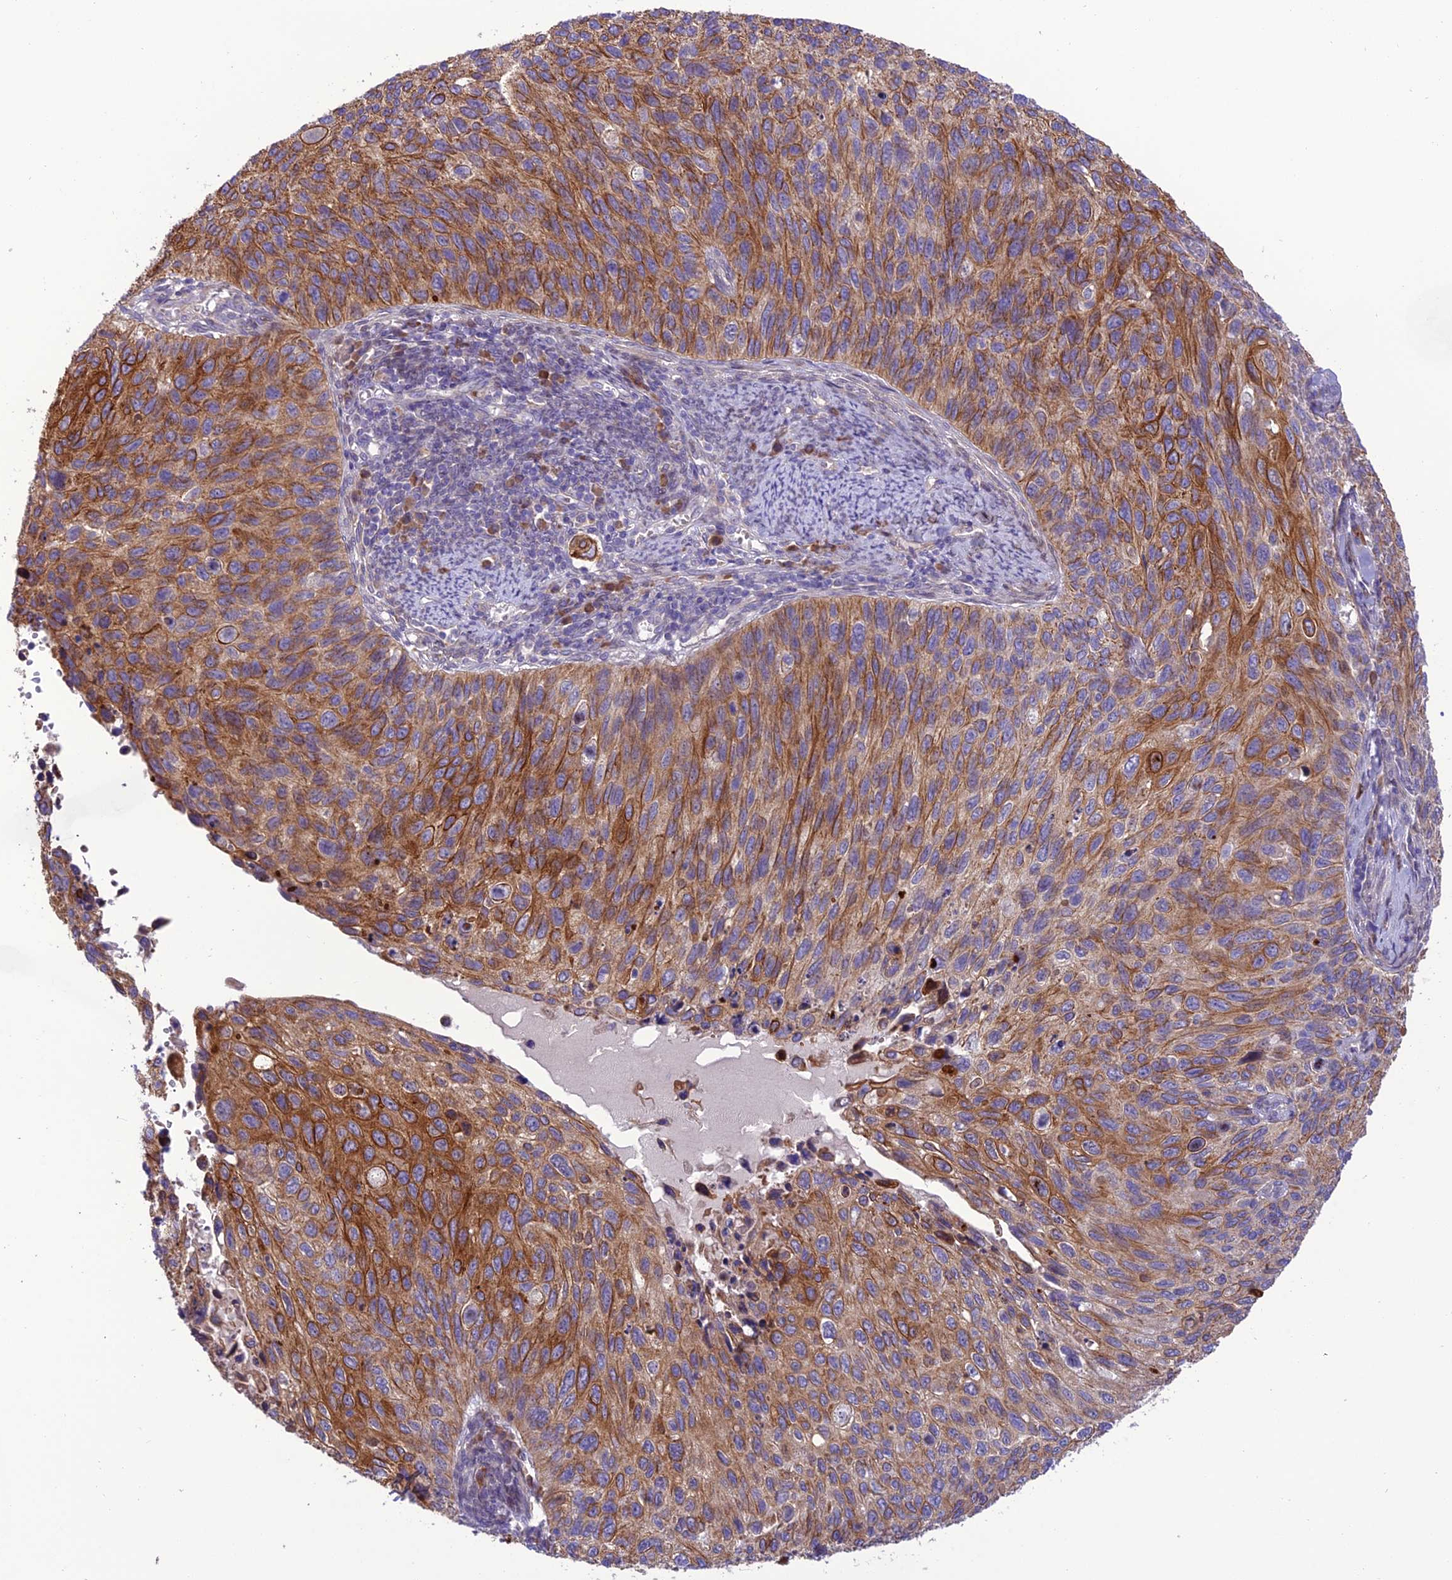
{"staining": {"intensity": "moderate", "quantity": ">75%", "location": "cytoplasmic/membranous"}, "tissue": "cervical cancer", "cell_type": "Tumor cells", "image_type": "cancer", "snomed": [{"axis": "morphology", "description": "Squamous cell carcinoma, NOS"}, {"axis": "topography", "description": "Cervix"}], "caption": "A brown stain shows moderate cytoplasmic/membranous staining of a protein in human squamous cell carcinoma (cervical) tumor cells.", "gene": "JMY", "patient": {"sex": "female", "age": 70}}